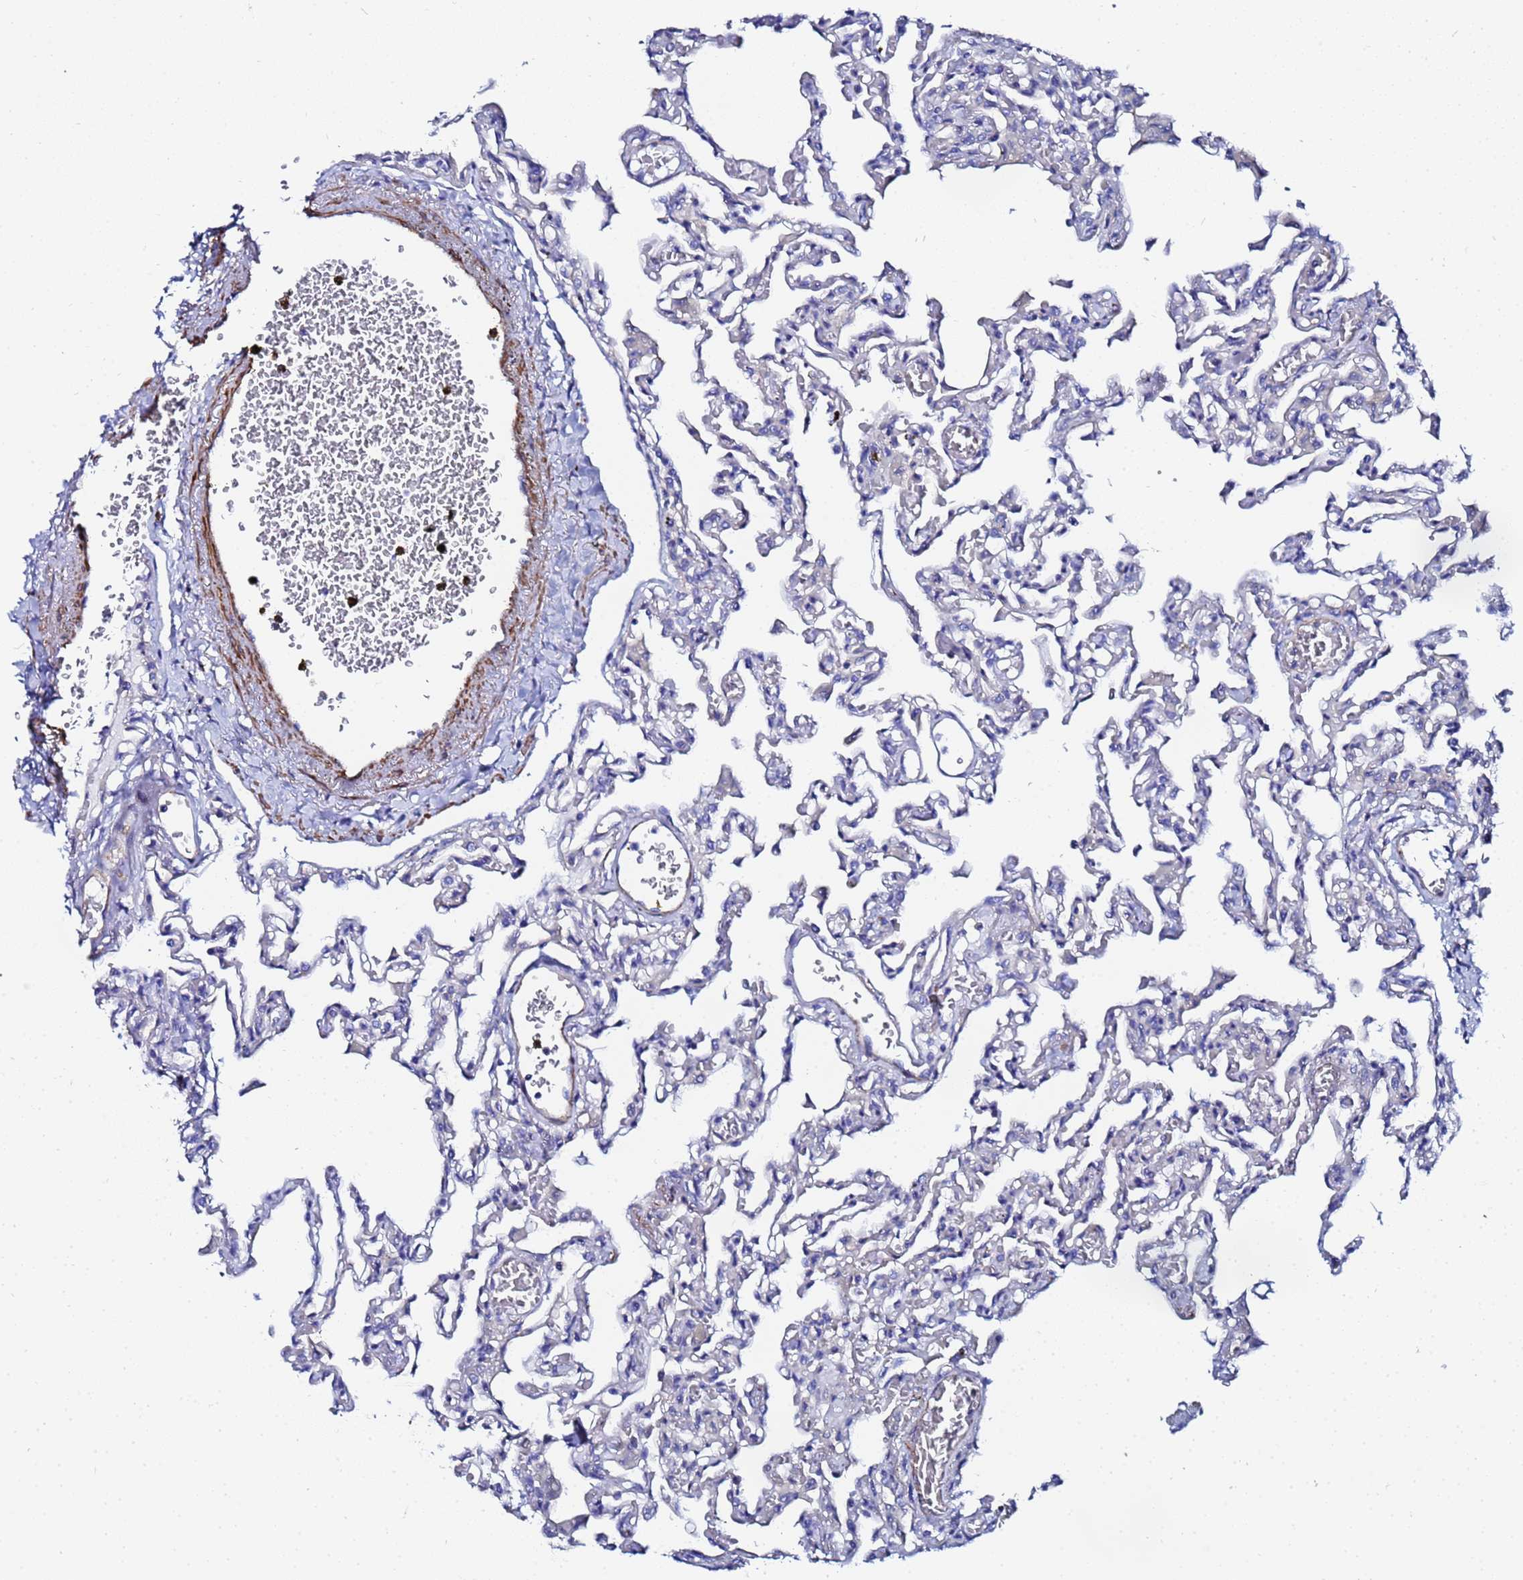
{"staining": {"intensity": "negative", "quantity": "none", "location": "none"}, "tissue": "lung", "cell_type": "Alveolar cells", "image_type": "normal", "snomed": [{"axis": "morphology", "description": "Normal tissue, NOS"}, {"axis": "topography", "description": "Bronchus"}, {"axis": "topography", "description": "Lung"}], "caption": "This is a micrograph of IHC staining of benign lung, which shows no positivity in alveolar cells.", "gene": "RAB39A", "patient": {"sex": "female", "age": 49}}